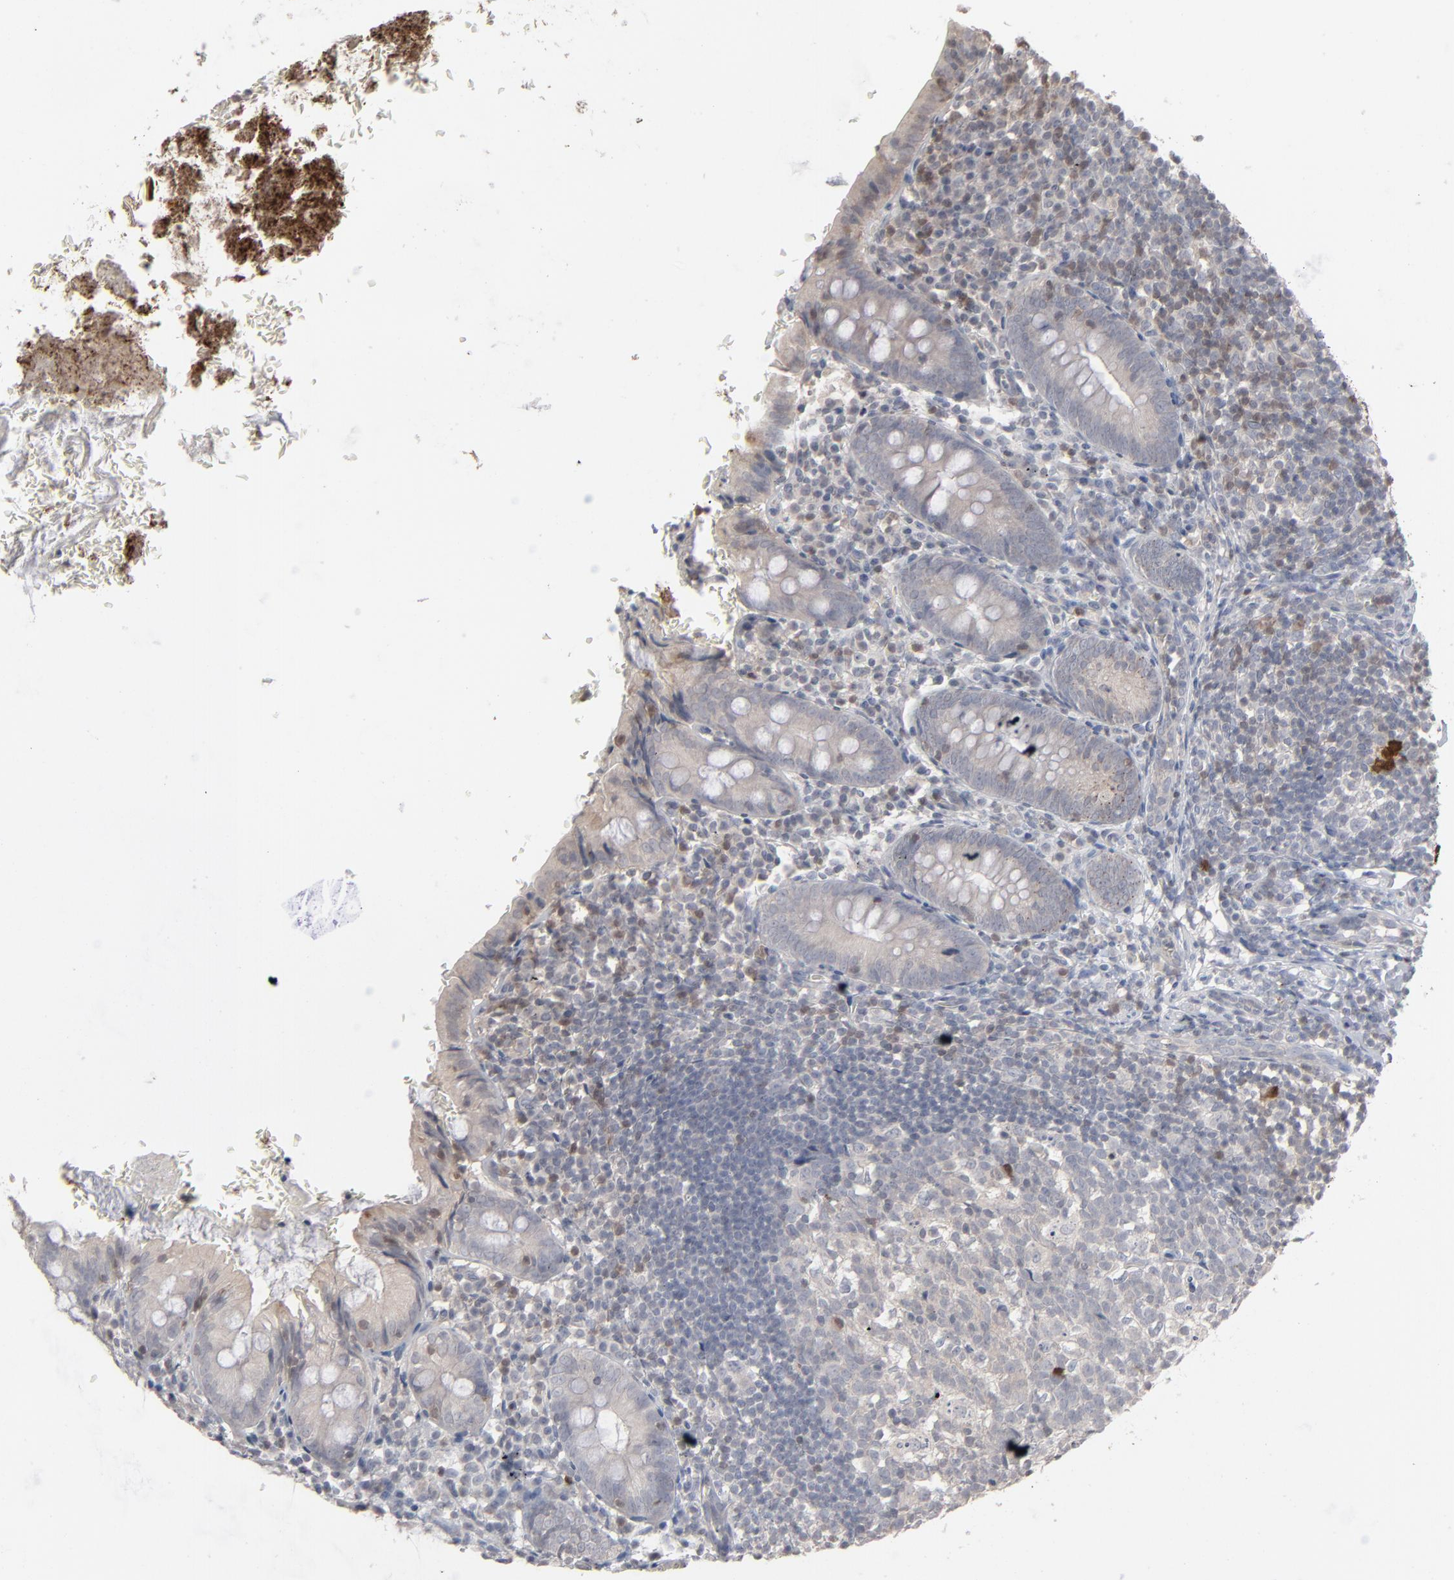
{"staining": {"intensity": "weak", "quantity": "25%-75%", "location": "cytoplasmic/membranous"}, "tissue": "appendix", "cell_type": "Glandular cells", "image_type": "normal", "snomed": [{"axis": "morphology", "description": "Normal tissue, NOS"}, {"axis": "topography", "description": "Appendix"}], "caption": "Immunohistochemistry (IHC) of unremarkable human appendix shows low levels of weak cytoplasmic/membranous positivity in approximately 25%-75% of glandular cells.", "gene": "STAT4", "patient": {"sex": "female", "age": 10}}